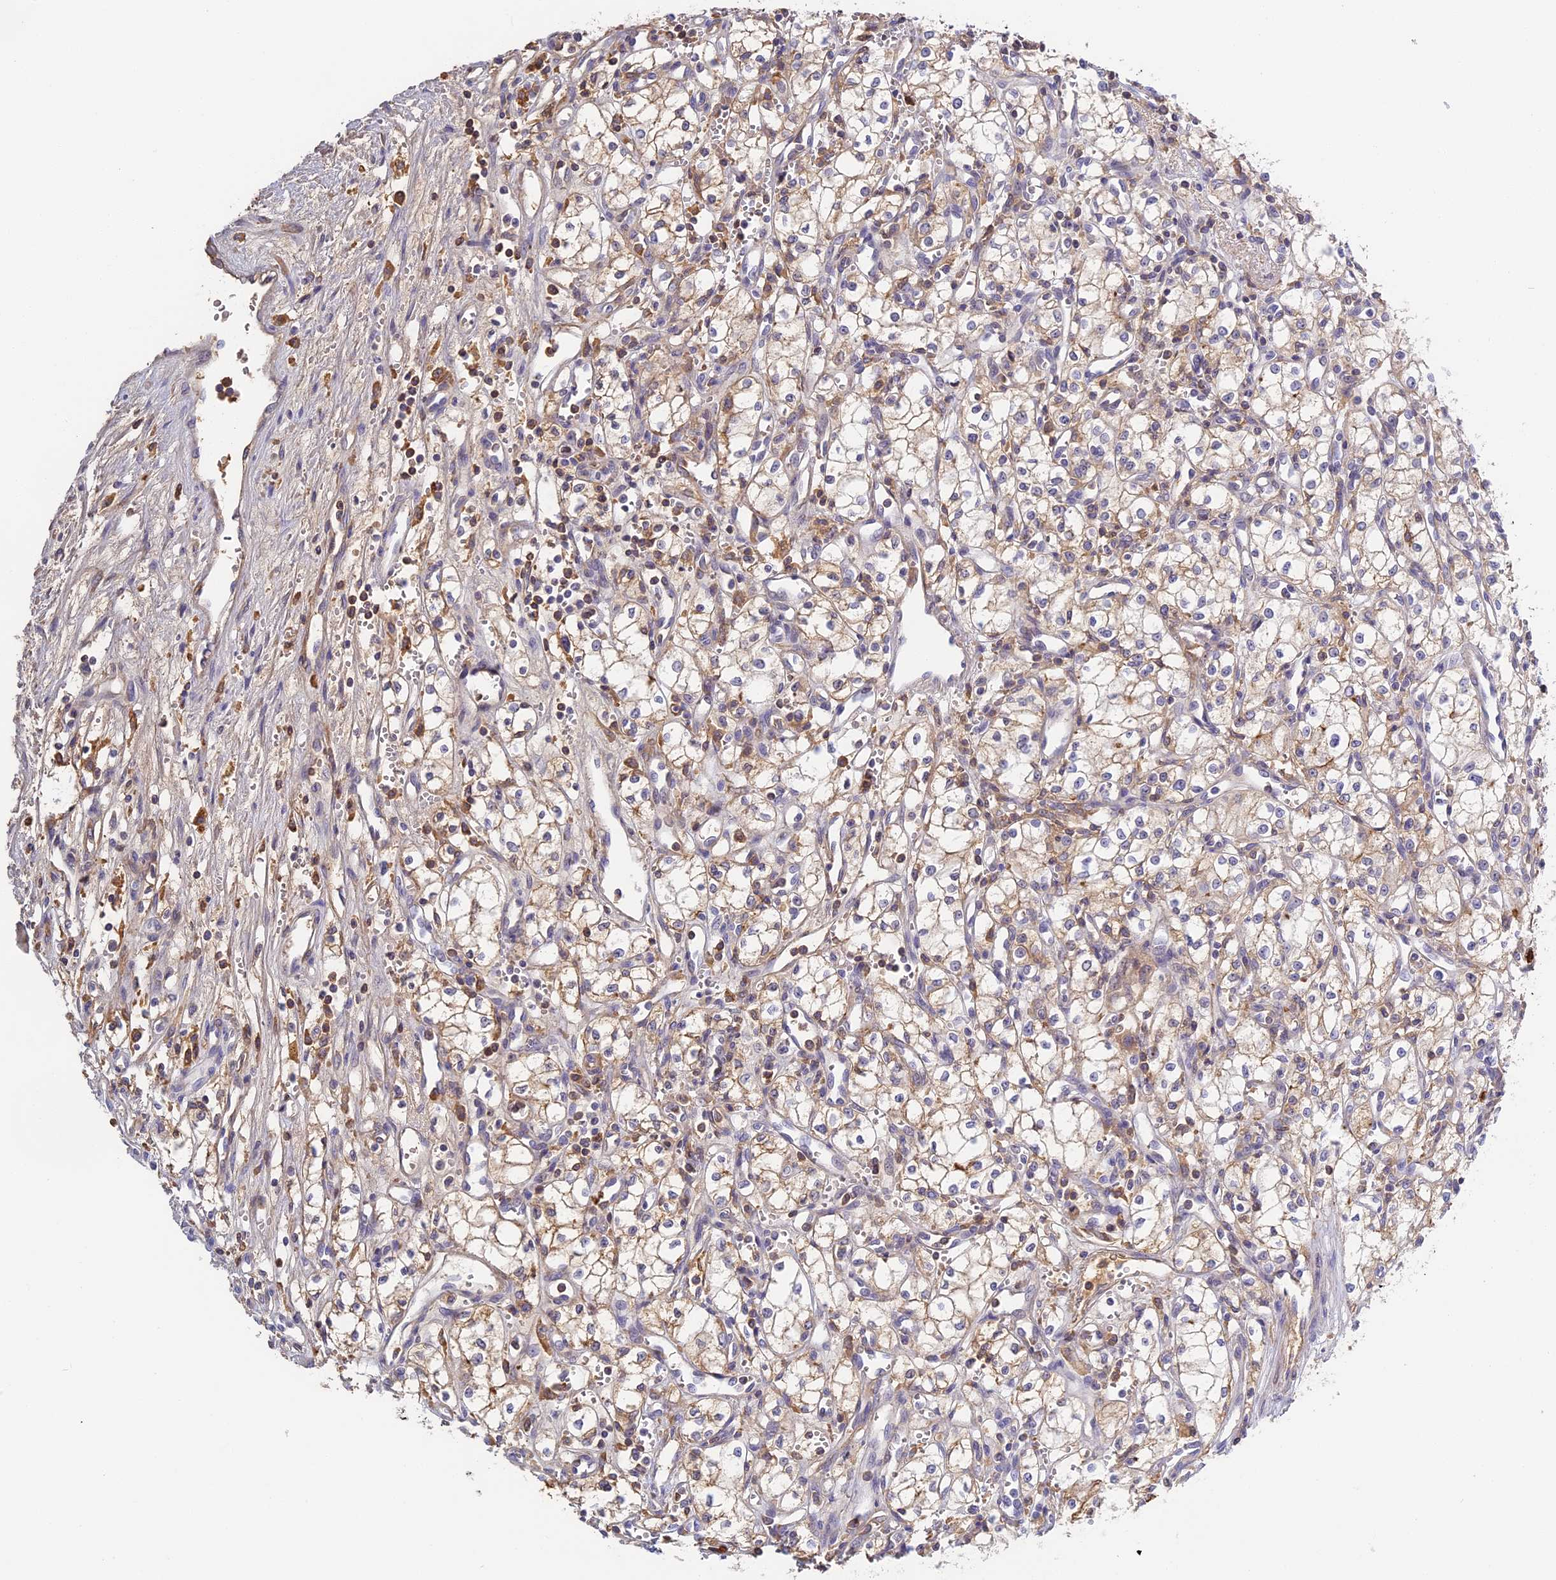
{"staining": {"intensity": "weak", "quantity": "25%-75%", "location": "cytoplasmic/membranous"}, "tissue": "renal cancer", "cell_type": "Tumor cells", "image_type": "cancer", "snomed": [{"axis": "morphology", "description": "Adenocarcinoma, NOS"}, {"axis": "topography", "description": "Kidney"}], "caption": "The histopathology image shows staining of renal cancer (adenocarcinoma), revealing weak cytoplasmic/membranous protein expression (brown color) within tumor cells. The protein of interest is shown in brown color, while the nuclei are stained blue.", "gene": "ADGRD1", "patient": {"sex": "male", "age": 59}}